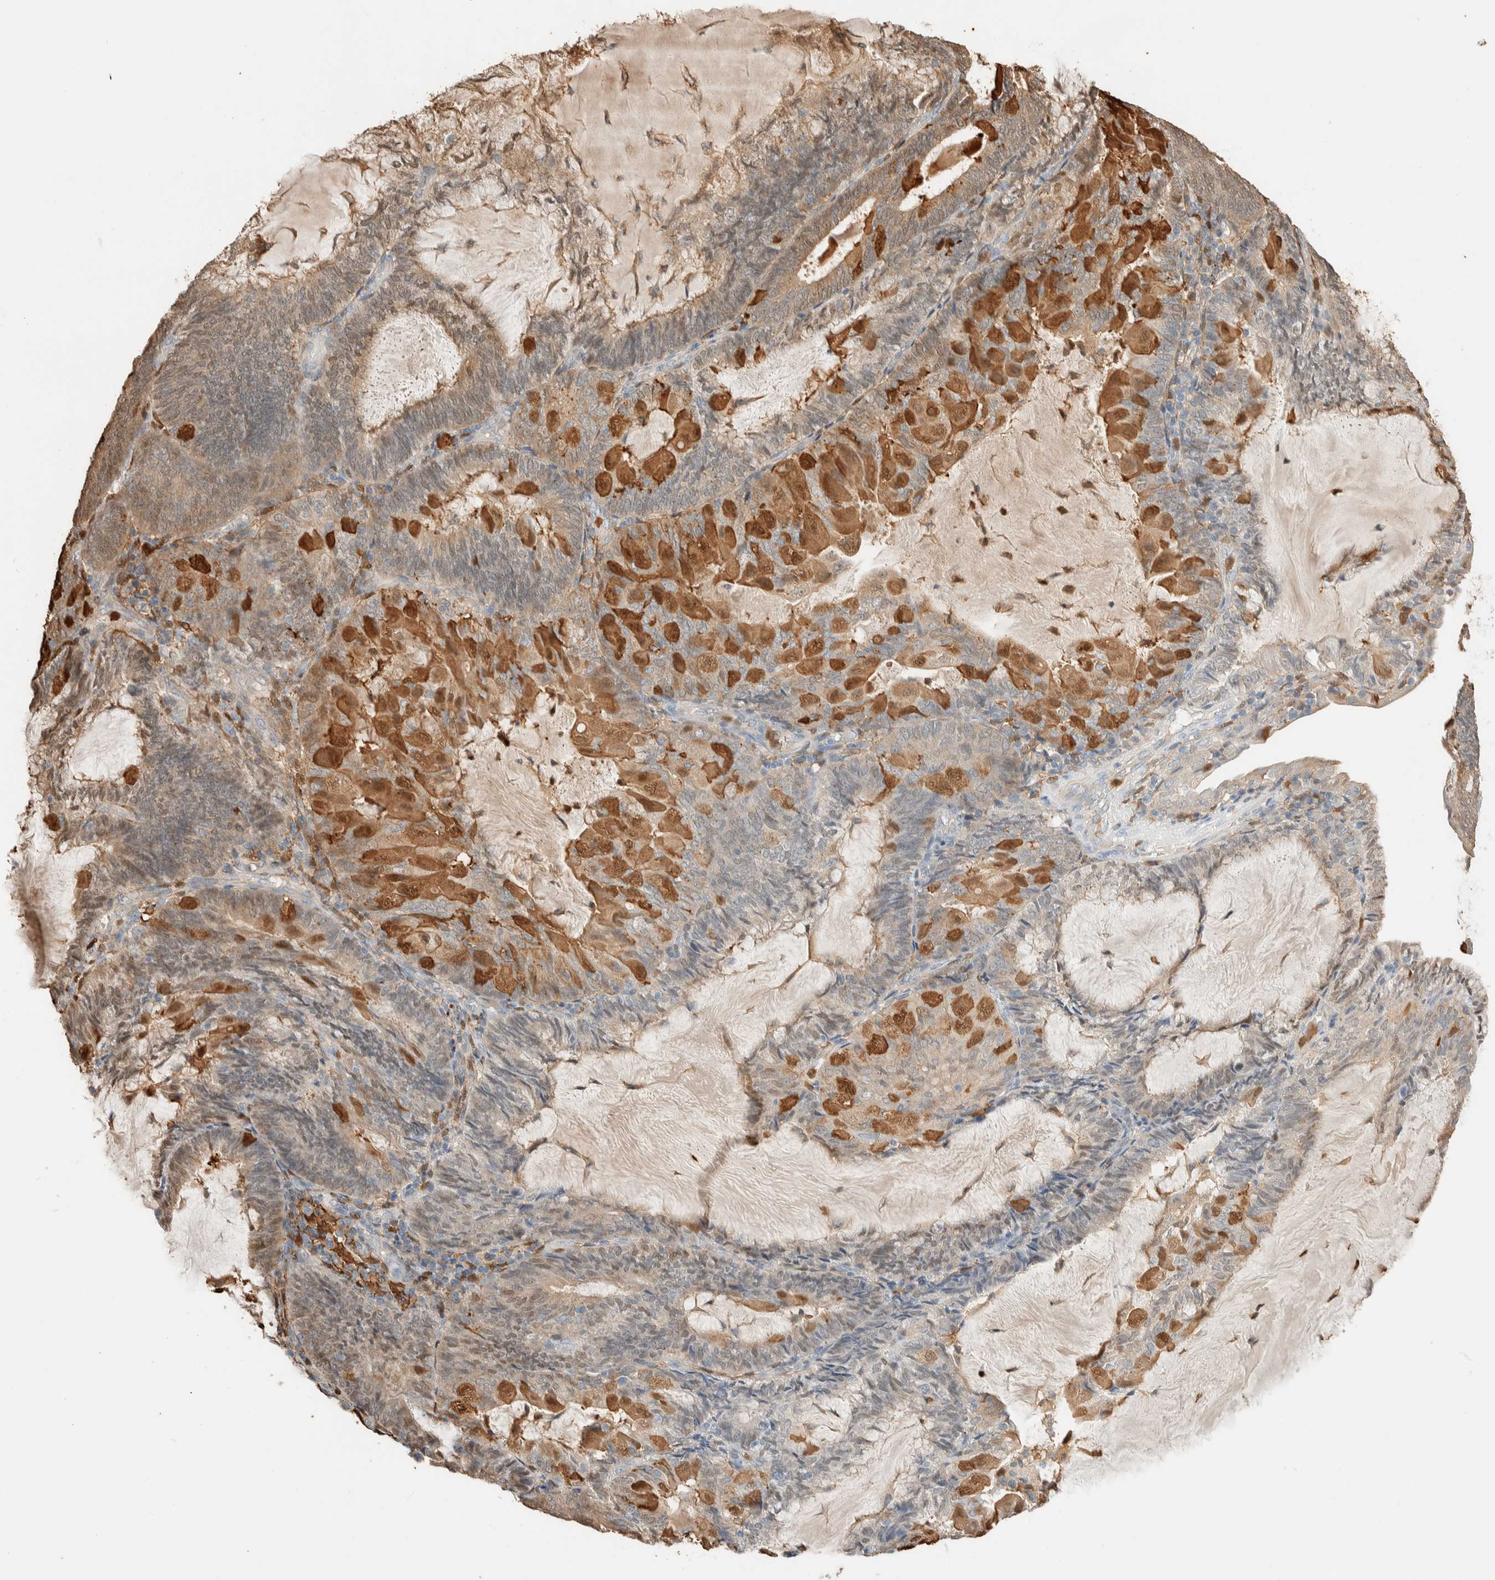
{"staining": {"intensity": "strong", "quantity": "25%-75%", "location": "cytoplasmic/membranous,nuclear"}, "tissue": "endometrial cancer", "cell_type": "Tumor cells", "image_type": "cancer", "snomed": [{"axis": "morphology", "description": "Adenocarcinoma, NOS"}, {"axis": "topography", "description": "Endometrium"}], "caption": "This image demonstrates IHC staining of human adenocarcinoma (endometrial), with high strong cytoplasmic/membranous and nuclear positivity in approximately 25%-75% of tumor cells.", "gene": "SETD4", "patient": {"sex": "female", "age": 81}}